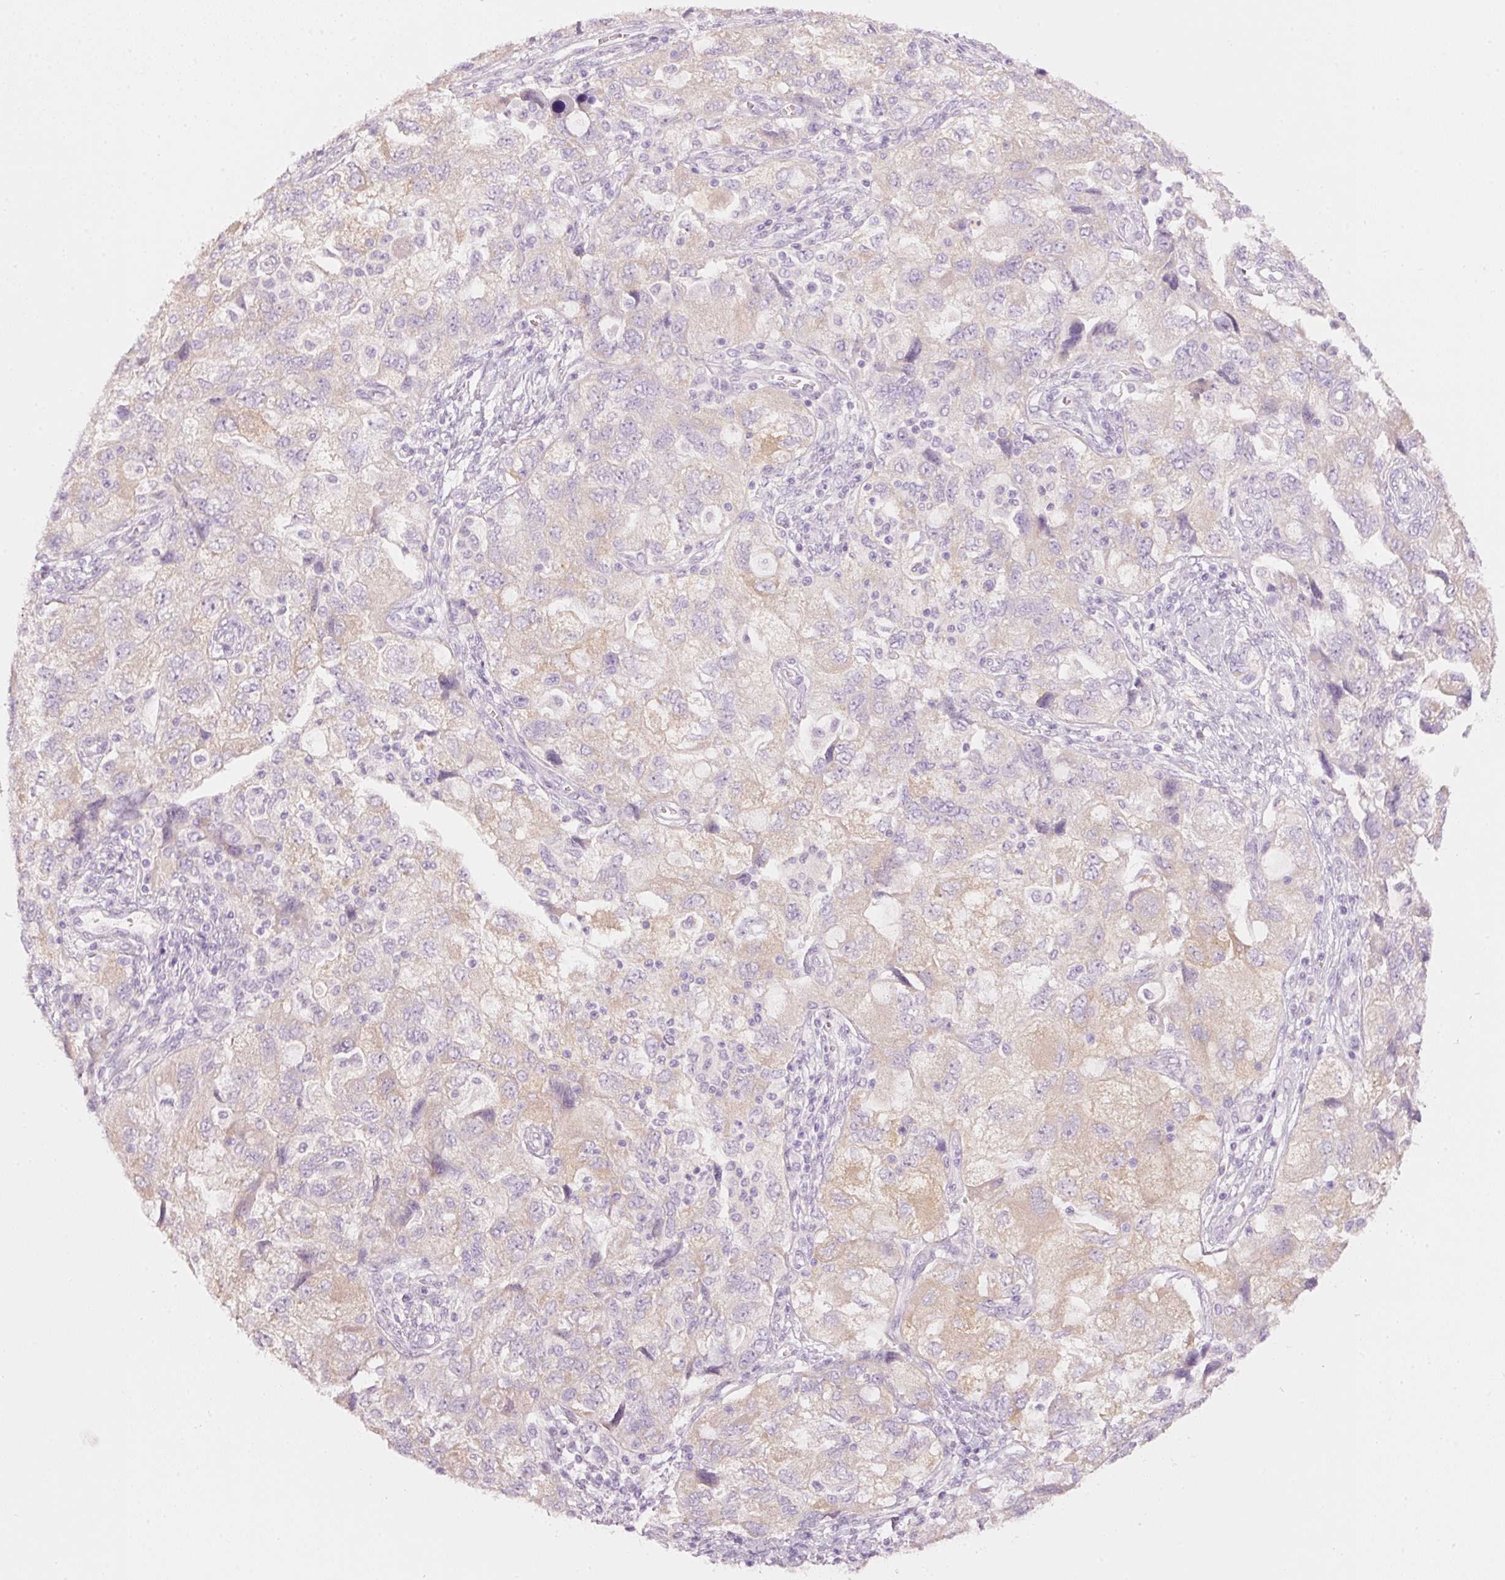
{"staining": {"intensity": "weak", "quantity": "25%-75%", "location": "cytoplasmic/membranous"}, "tissue": "ovarian cancer", "cell_type": "Tumor cells", "image_type": "cancer", "snomed": [{"axis": "morphology", "description": "Carcinoma, NOS"}, {"axis": "morphology", "description": "Cystadenocarcinoma, serous, NOS"}, {"axis": "topography", "description": "Ovary"}], "caption": "This is a histology image of immunohistochemistry staining of ovarian carcinoma, which shows weak staining in the cytoplasmic/membranous of tumor cells.", "gene": "PDXDC1", "patient": {"sex": "female", "age": 69}}